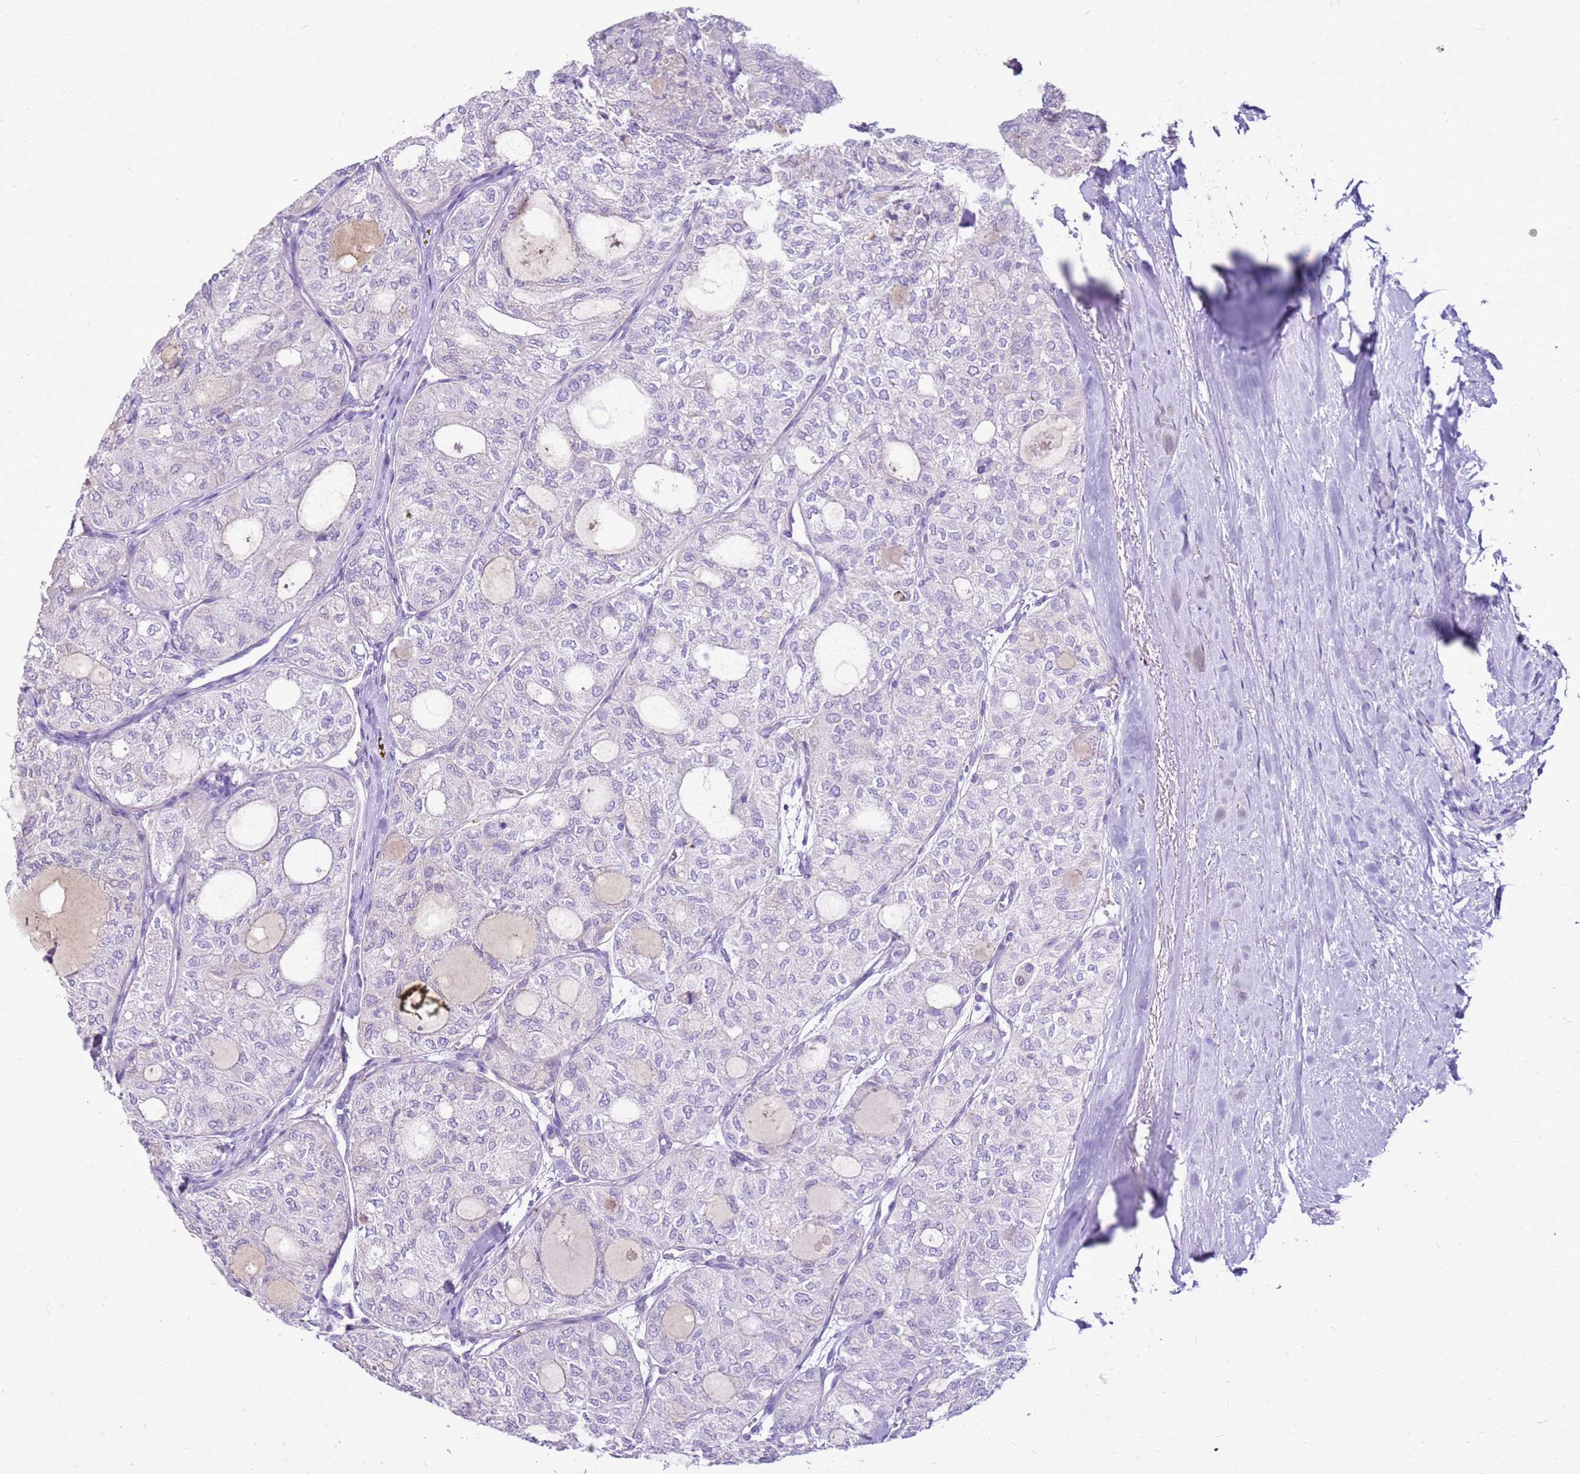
{"staining": {"intensity": "negative", "quantity": "none", "location": "none"}, "tissue": "thyroid cancer", "cell_type": "Tumor cells", "image_type": "cancer", "snomed": [{"axis": "morphology", "description": "Follicular adenoma carcinoma, NOS"}, {"axis": "topography", "description": "Thyroid gland"}], "caption": "Immunohistochemistry histopathology image of neoplastic tissue: thyroid cancer stained with DAB (3,3'-diaminobenzidine) exhibits no significant protein positivity in tumor cells.", "gene": "FABP2", "patient": {"sex": "male", "age": 75}}